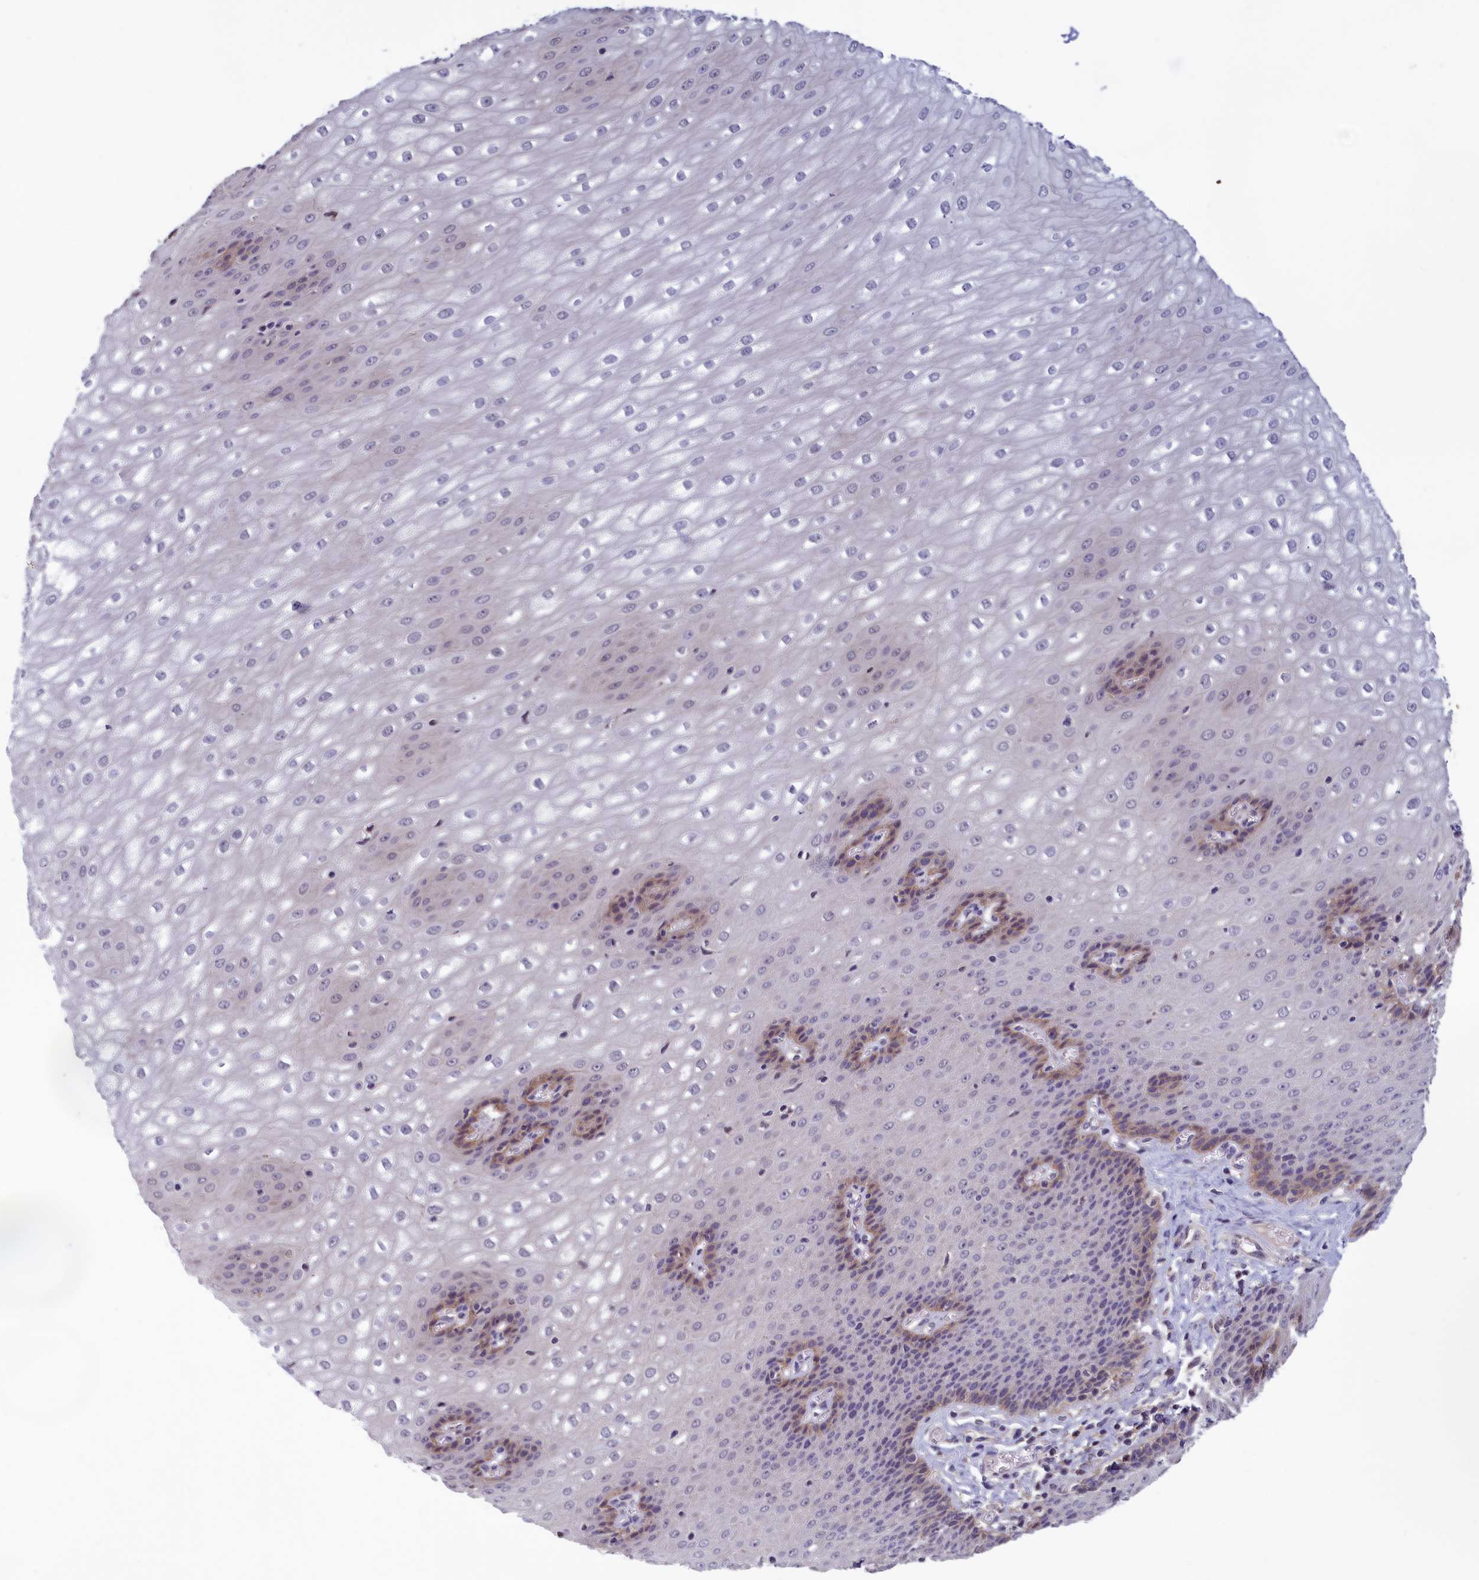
{"staining": {"intensity": "weak", "quantity": "25%-75%", "location": "cytoplasmic/membranous"}, "tissue": "esophagus", "cell_type": "Squamous epithelial cells", "image_type": "normal", "snomed": [{"axis": "morphology", "description": "Normal tissue, NOS"}, {"axis": "topography", "description": "Esophagus"}], "caption": "Benign esophagus displays weak cytoplasmic/membranous expression in approximately 25%-75% of squamous epithelial cells.", "gene": "HECA", "patient": {"sex": "male", "age": 60}}